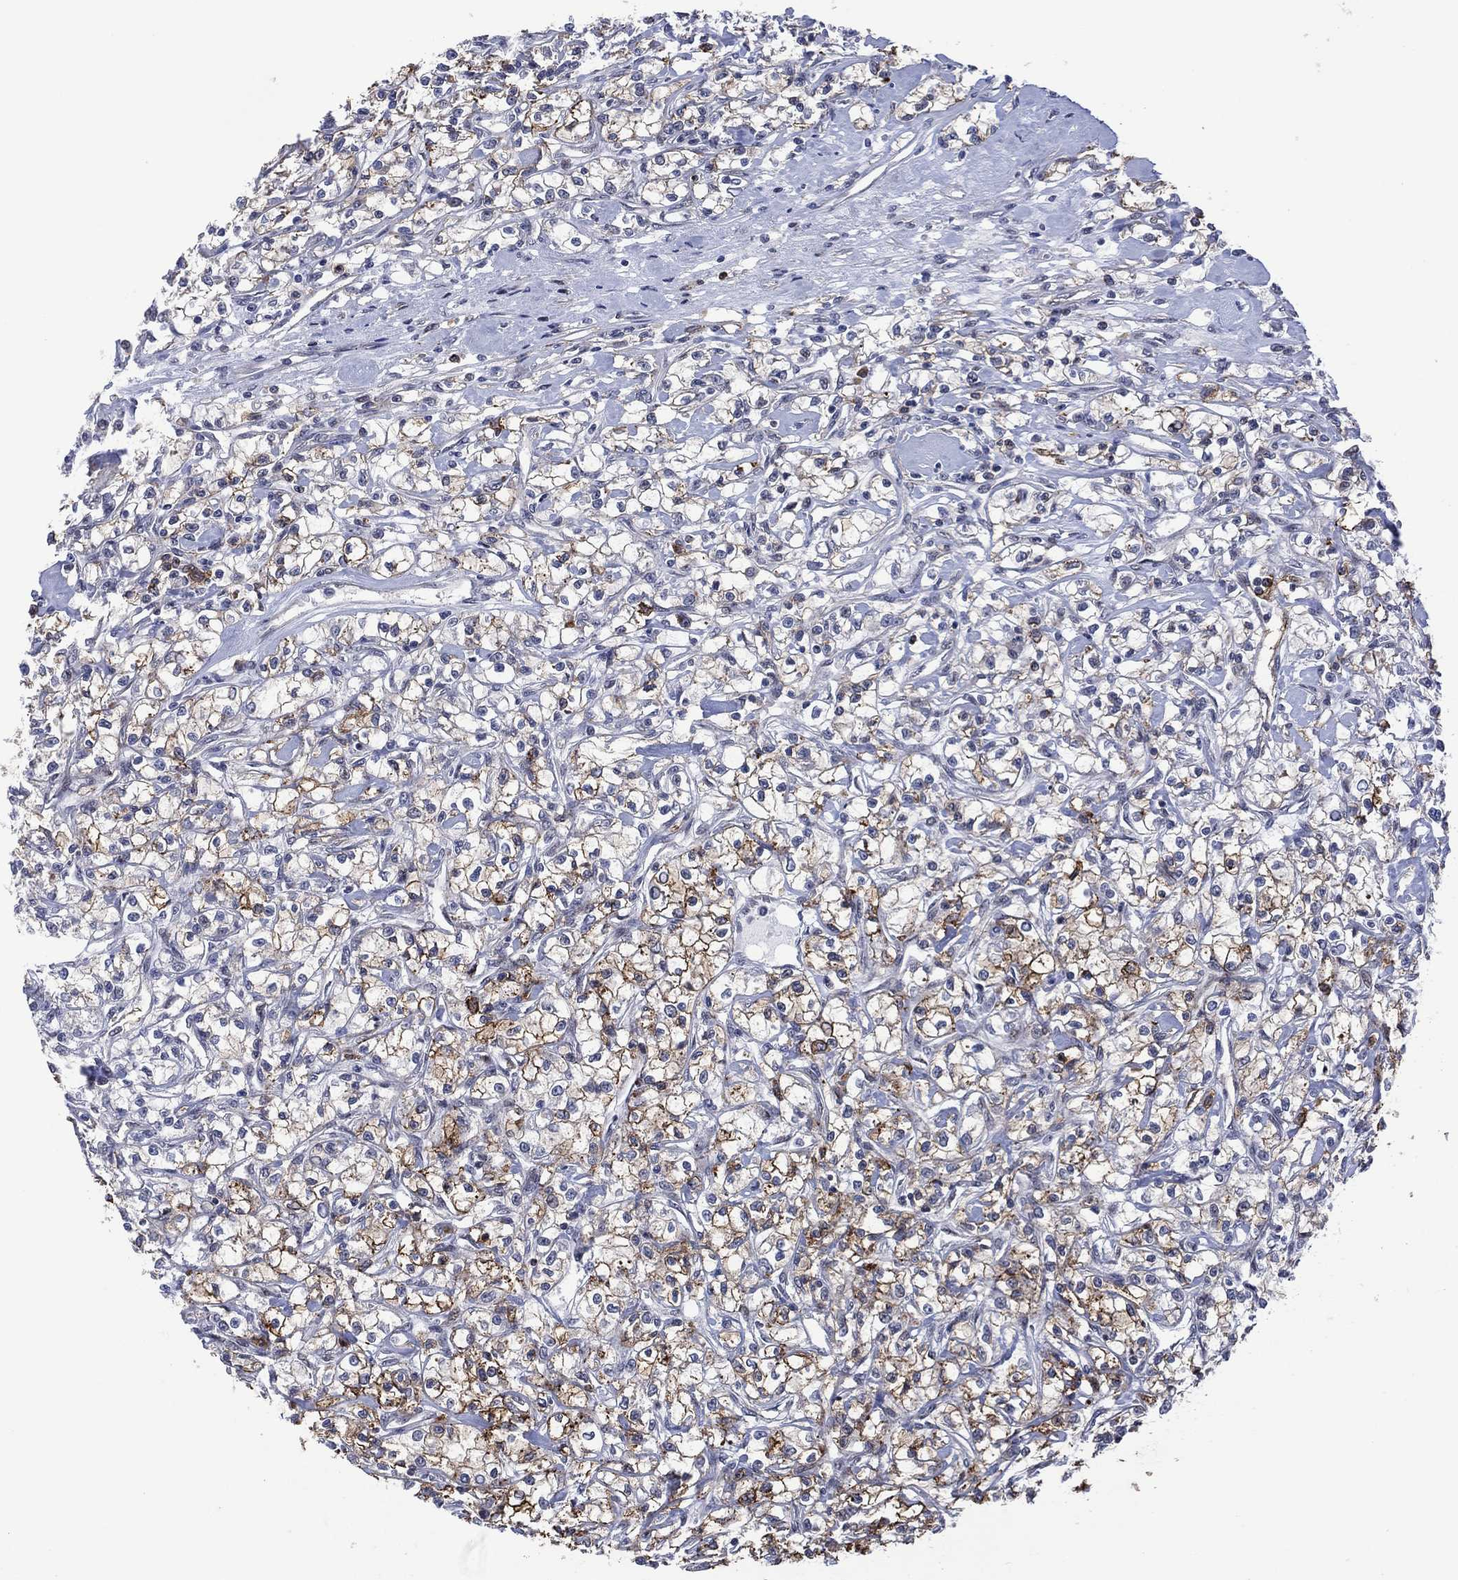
{"staining": {"intensity": "strong", "quantity": "<25%", "location": "cytoplasmic/membranous"}, "tissue": "renal cancer", "cell_type": "Tumor cells", "image_type": "cancer", "snomed": [{"axis": "morphology", "description": "Adenocarcinoma, NOS"}, {"axis": "topography", "description": "Kidney"}], "caption": "Renal adenocarcinoma was stained to show a protein in brown. There is medium levels of strong cytoplasmic/membranous staining in about <25% of tumor cells.", "gene": "DPP4", "patient": {"sex": "female", "age": 59}}